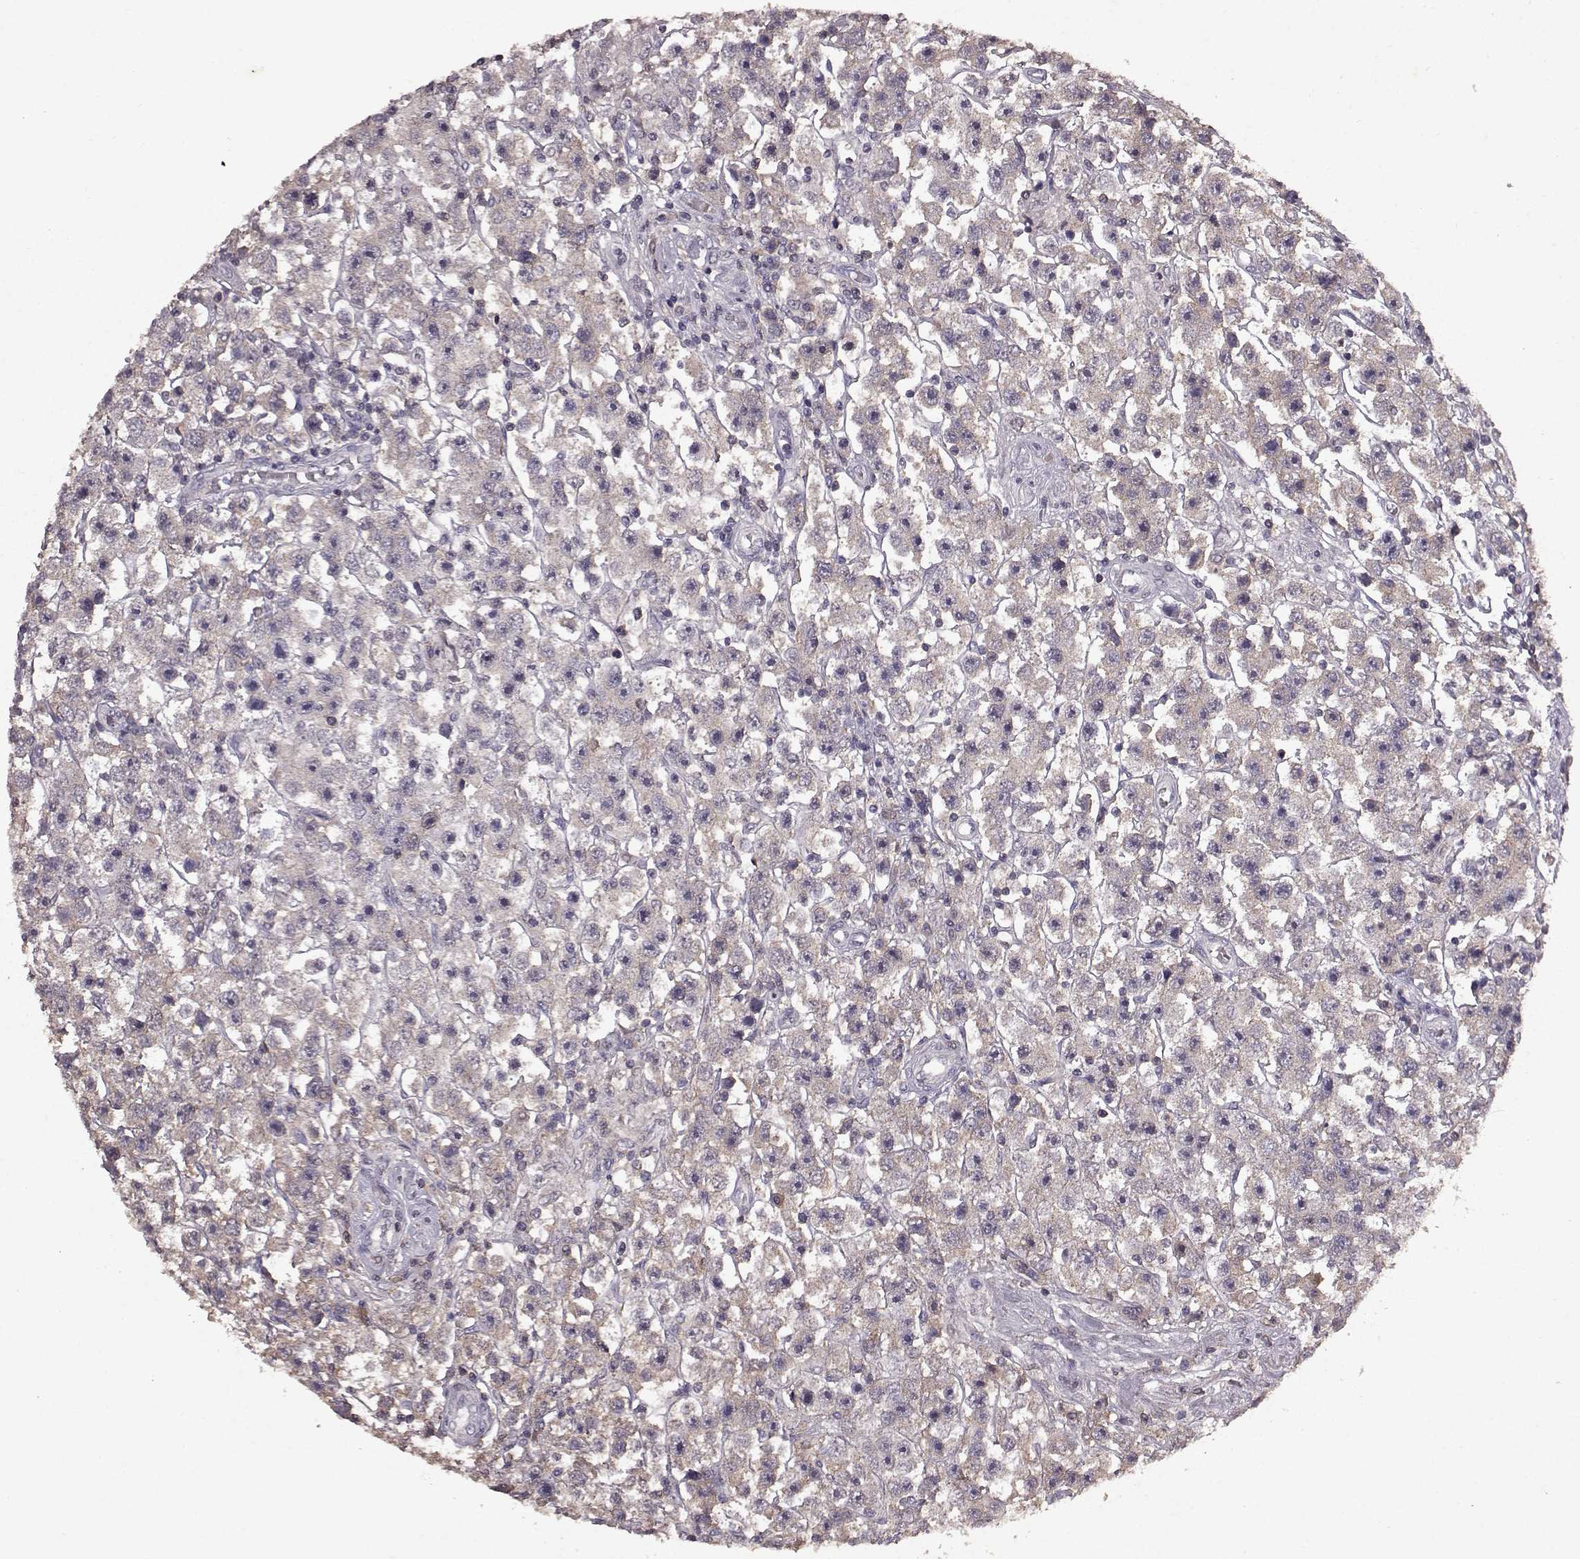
{"staining": {"intensity": "weak", "quantity": ">75%", "location": "cytoplasmic/membranous"}, "tissue": "testis cancer", "cell_type": "Tumor cells", "image_type": "cancer", "snomed": [{"axis": "morphology", "description": "Seminoma, NOS"}, {"axis": "topography", "description": "Testis"}], "caption": "Immunohistochemical staining of testis cancer (seminoma) displays low levels of weak cytoplasmic/membranous protein staining in about >75% of tumor cells. (DAB (3,3'-diaminobenzidine) IHC, brown staining for protein, blue staining for nuclei).", "gene": "FRRS1L", "patient": {"sex": "male", "age": 45}}